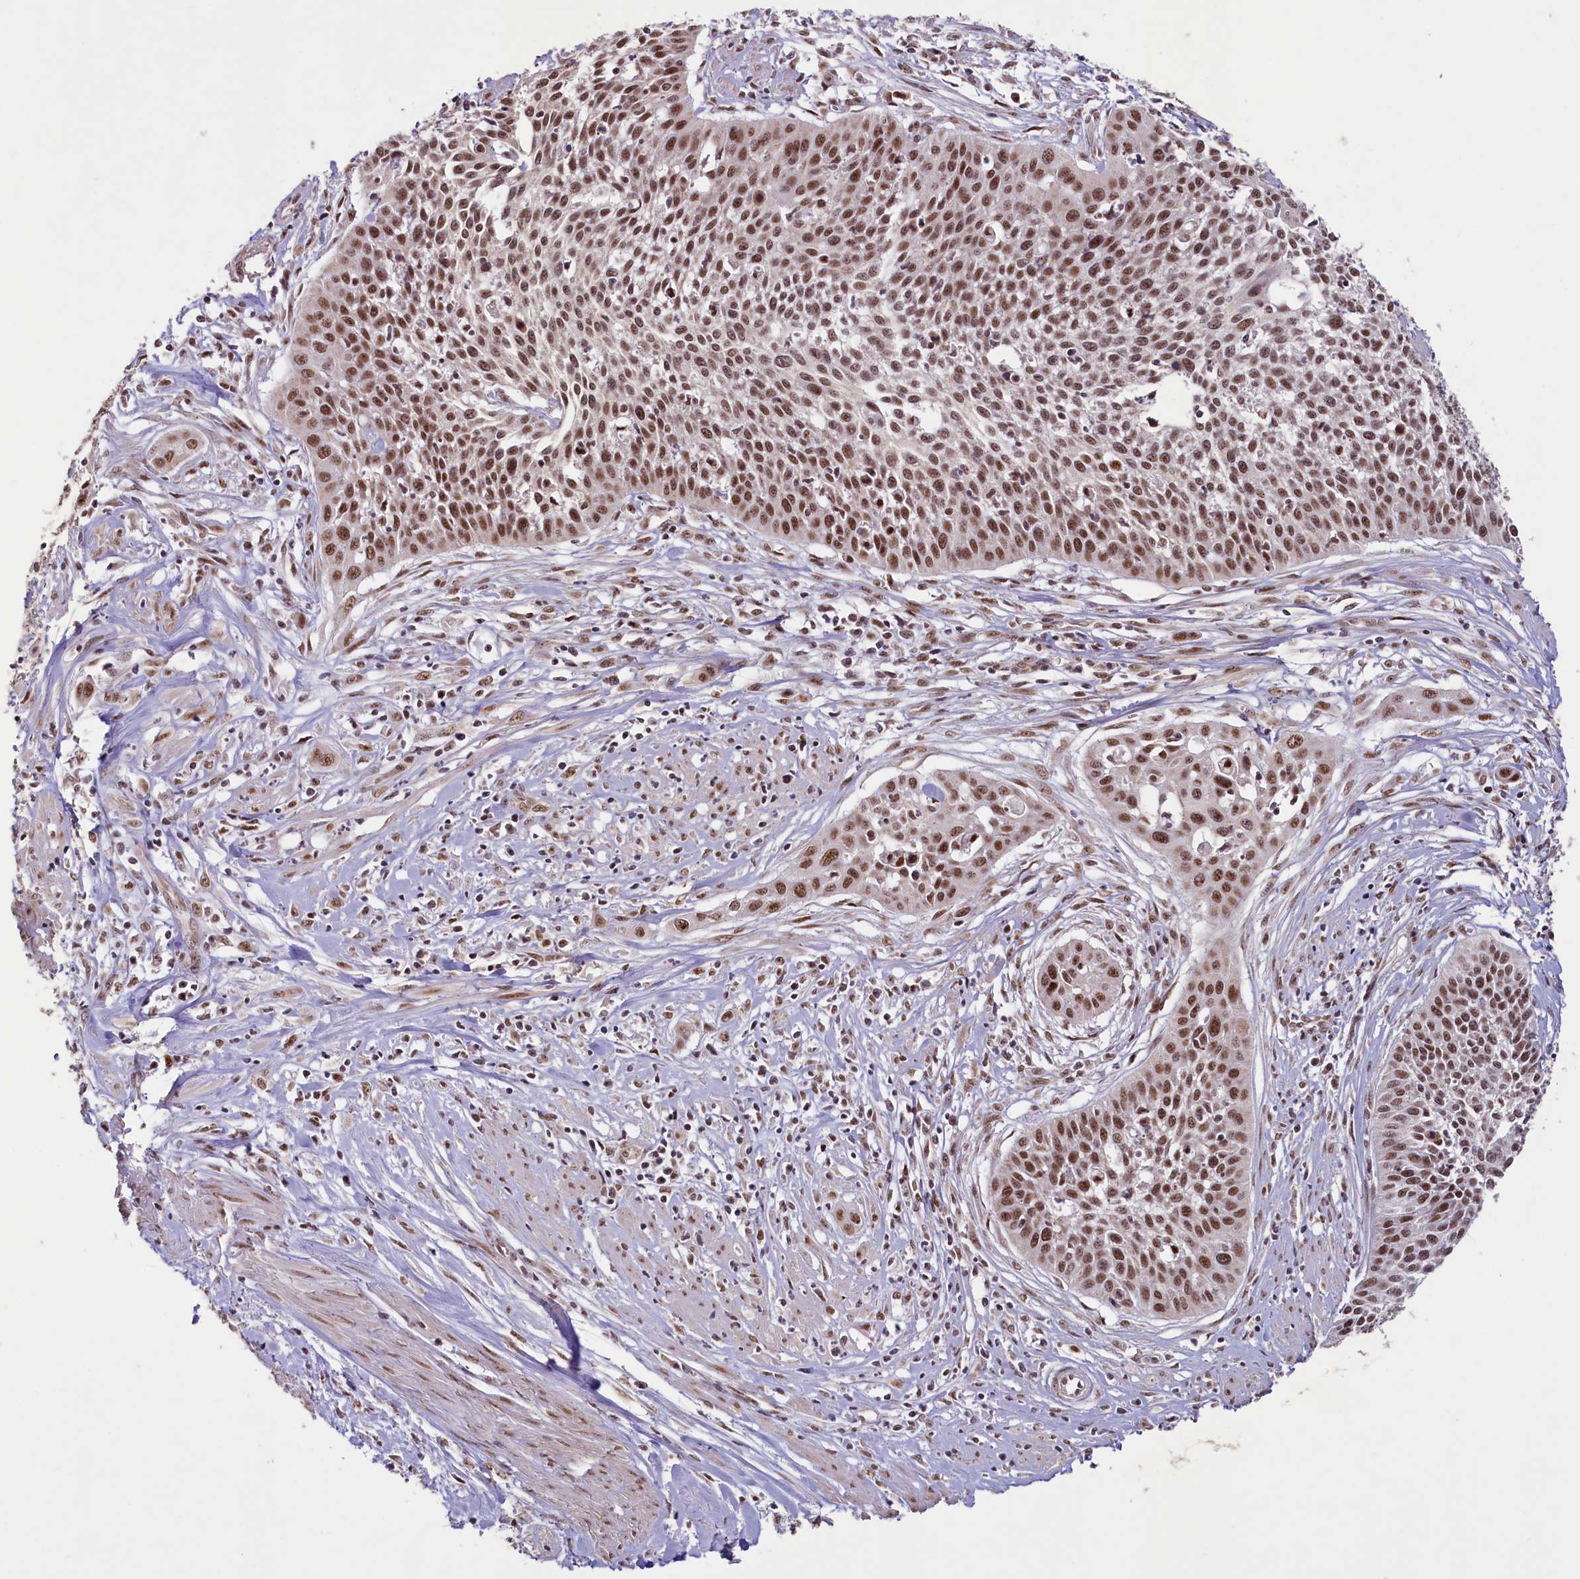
{"staining": {"intensity": "strong", "quantity": ">75%", "location": "nuclear"}, "tissue": "cervical cancer", "cell_type": "Tumor cells", "image_type": "cancer", "snomed": [{"axis": "morphology", "description": "Squamous cell carcinoma, NOS"}, {"axis": "topography", "description": "Cervix"}], "caption": "Immunohistochemical staining of human cervical cancer (squamous cell carcinoma) reveals high levels of strong nuclear positivity in approximately >75% of tumor cells.", "gene": "PDE6D", "patient": {"sex": "female", "age": 34}}